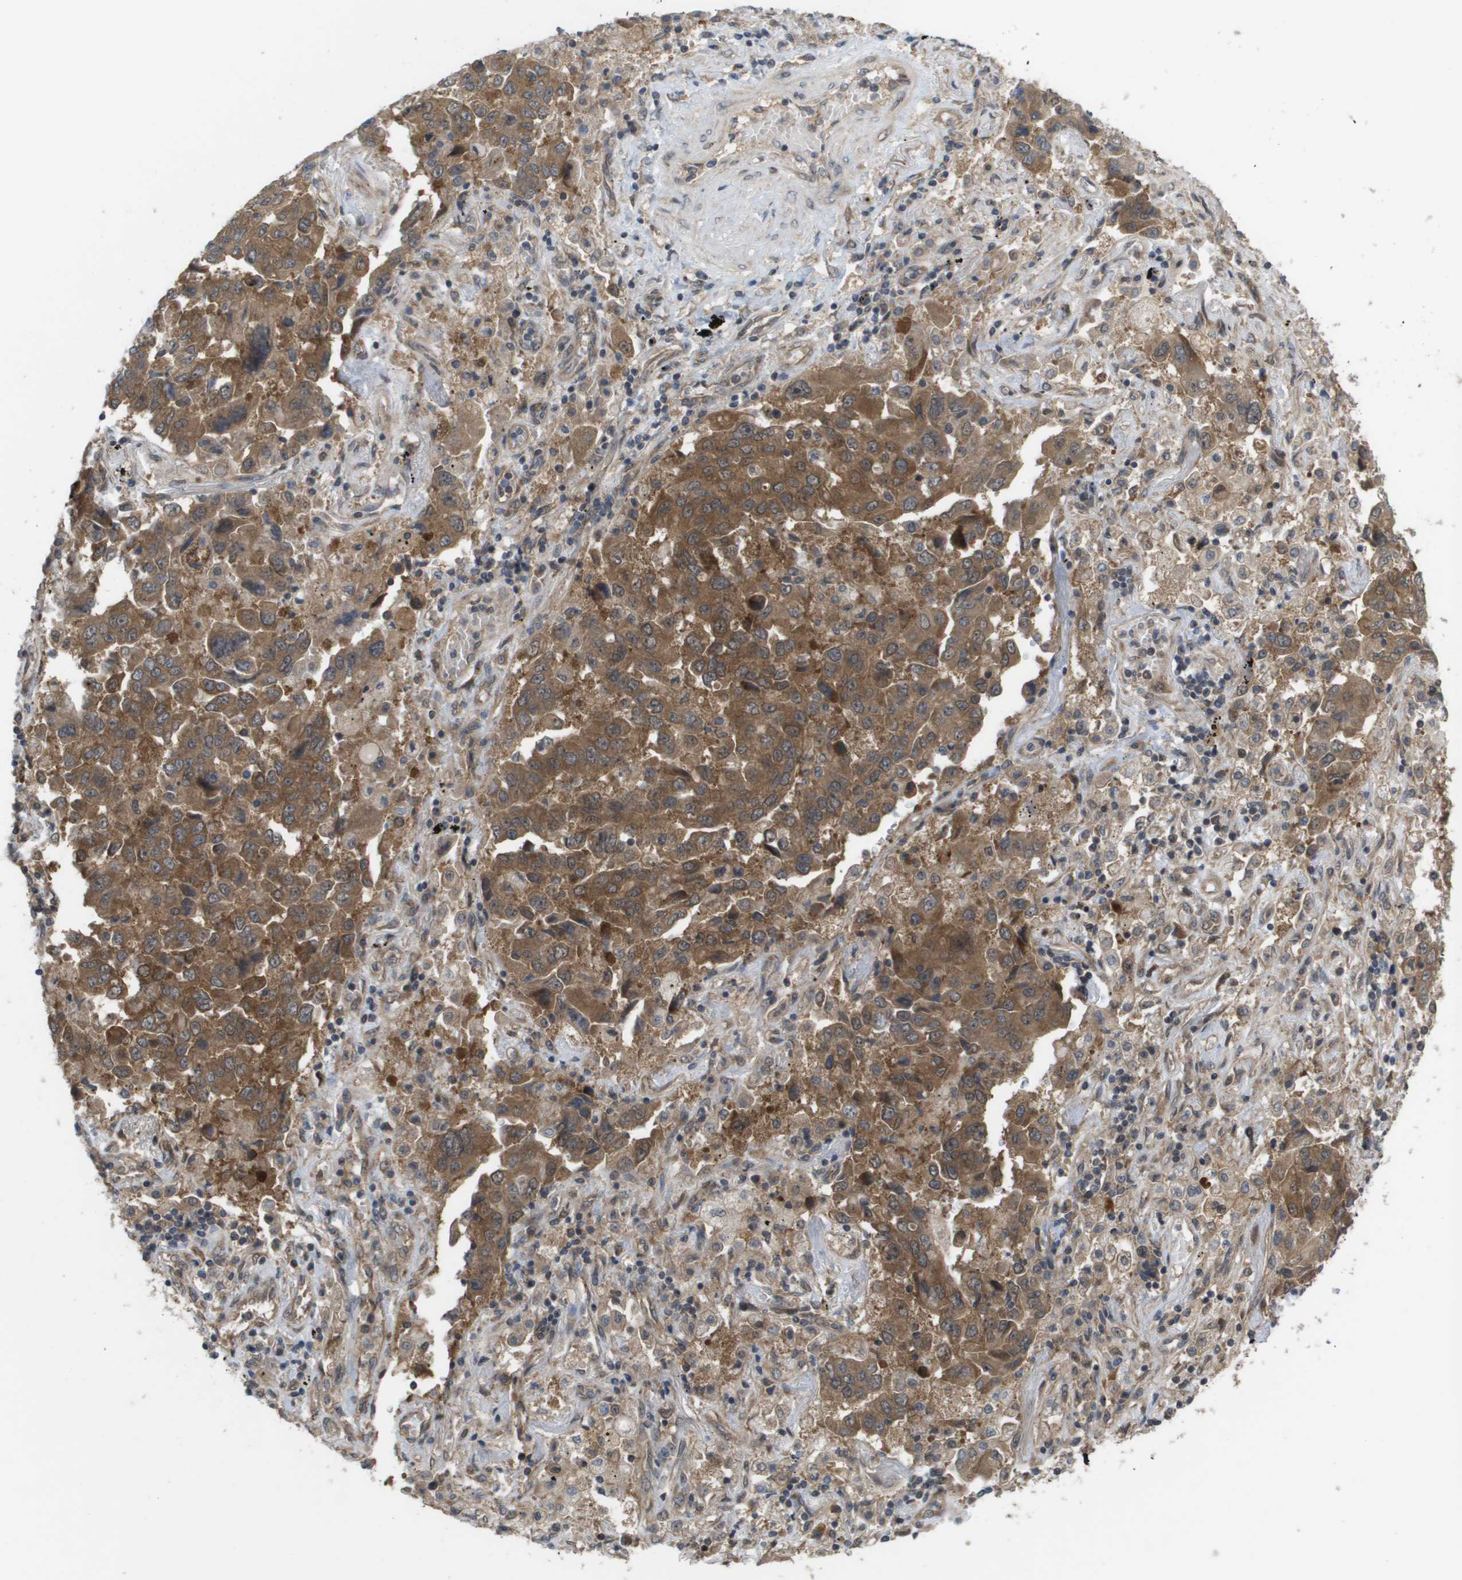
{"staining": {"intensity": "moderate", "quantity": ">75%", "location": "cytoplasmic/membranous"}, "tissue": "lung cancer", "cell_type": "Tumor cells", "image_type": "cancer", "snomed": [{"axis": "morphology", "description": "Adenocarcinoma, NOS"}, {"axis": "topography", "description": "Lung"}], "caption": "Approximately >75% of tumor cells in human adenocarcinoma (lung) demonstrate moderate cytoplasmic/membranous protein positivity as visualized by brown immunohistochemical staining.", "gene": "CTPS2", "patient": {"sex": "female", "age": 65}}